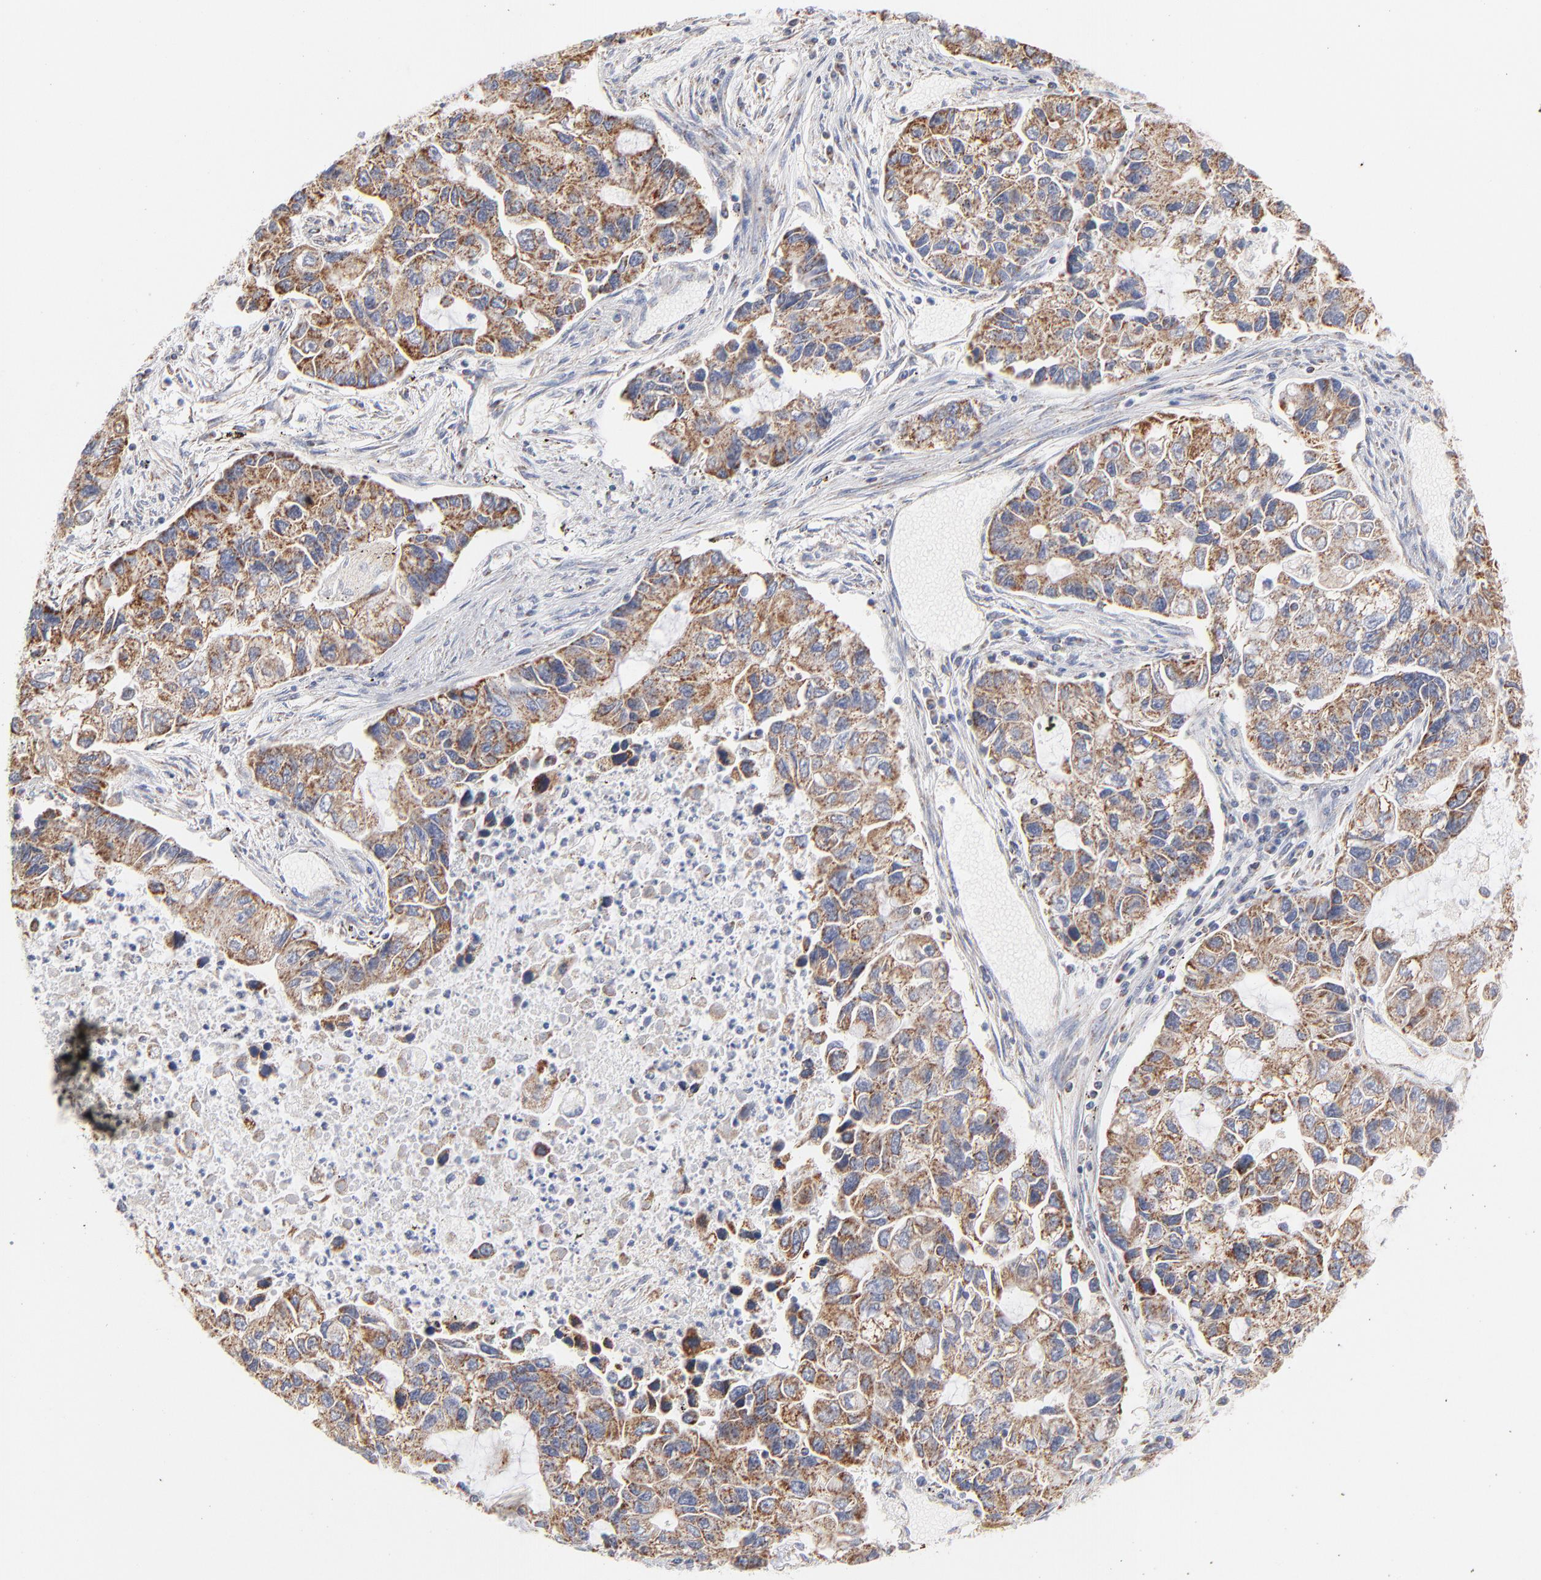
{"staining": {"intensity": "moderate", "quantity": ">75%", "location": "cytoplasmic/membranous"}, "tissue": "lung cancer", "cell_type": "Tumor cells", "image_type": "cancer", "snomed": [{"axis": "morphology", "description": "Adenocarcinoma, NOS"}, {"axis": "topography", "description": "Lung"}], "caption": "IHC histopathology image of lung cancer stained for a protein (brown), which shows medium levels of moderate cytoplasmic/membranous expression in about >75% of tumor cells.", "gene": "MRPL58", "patient": {"sex": "female", "age": 51}}